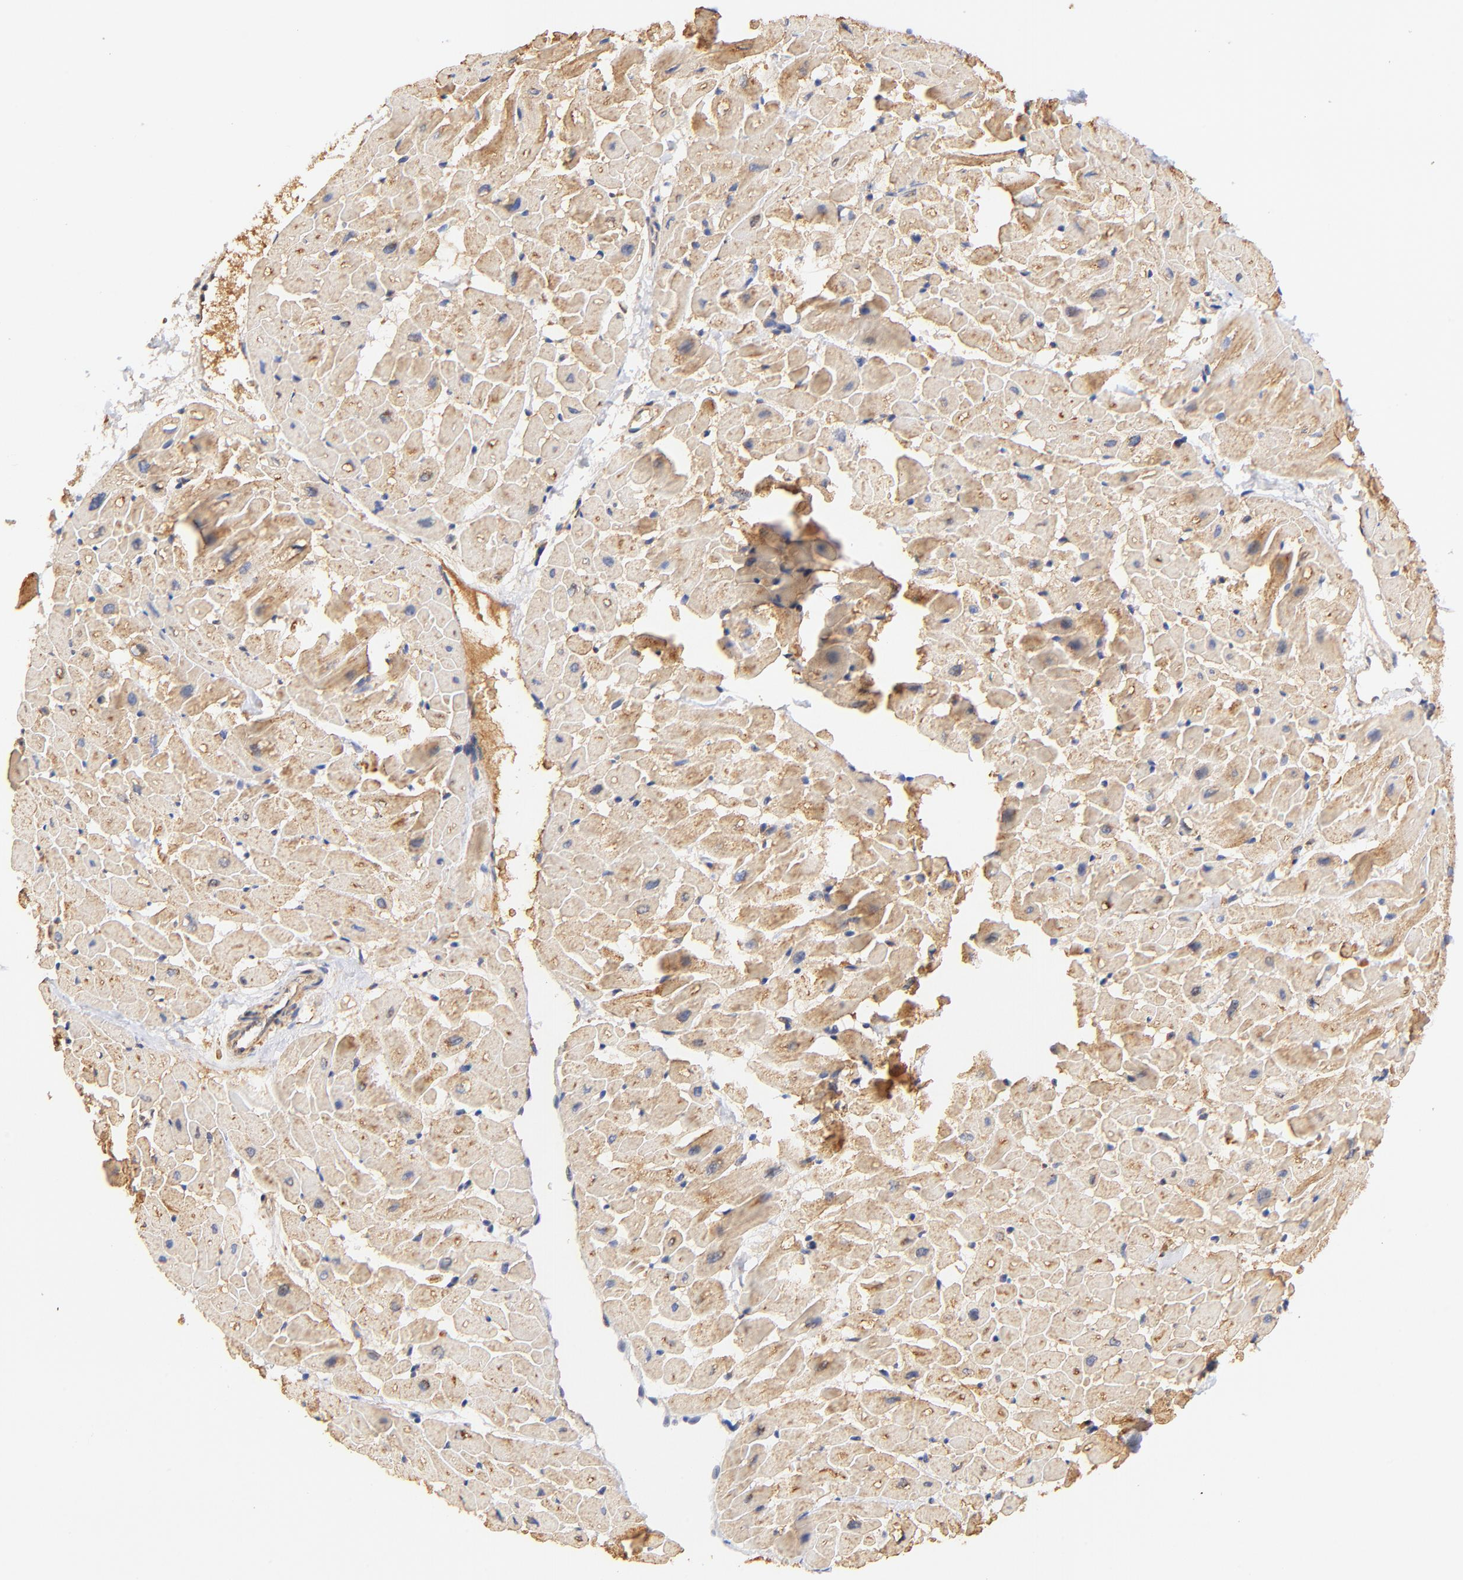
{"staining": {"intensity": "strong", "quantity": ">75%", "location": "cytoplasmic/membranous"}, "tissue": "heart muscle", "cell_type": "Cardiomyocytes", "image_type": "normal", "snomed": [{"axis": "morphology", "description": "Normal tissue, NOS"}, {"axis": "topography", "description": "Heart"}], "caption": "Protein staining shows strong cytoplasmic/membranous positivity in approximately >75% of cardiomyocytes in normal heart muscle. (brown staining indicates protein expression, while blue staining denotes nuclei).", "gene": "ATP5F1D", "patient": {"sex": "male", "age": 45}}